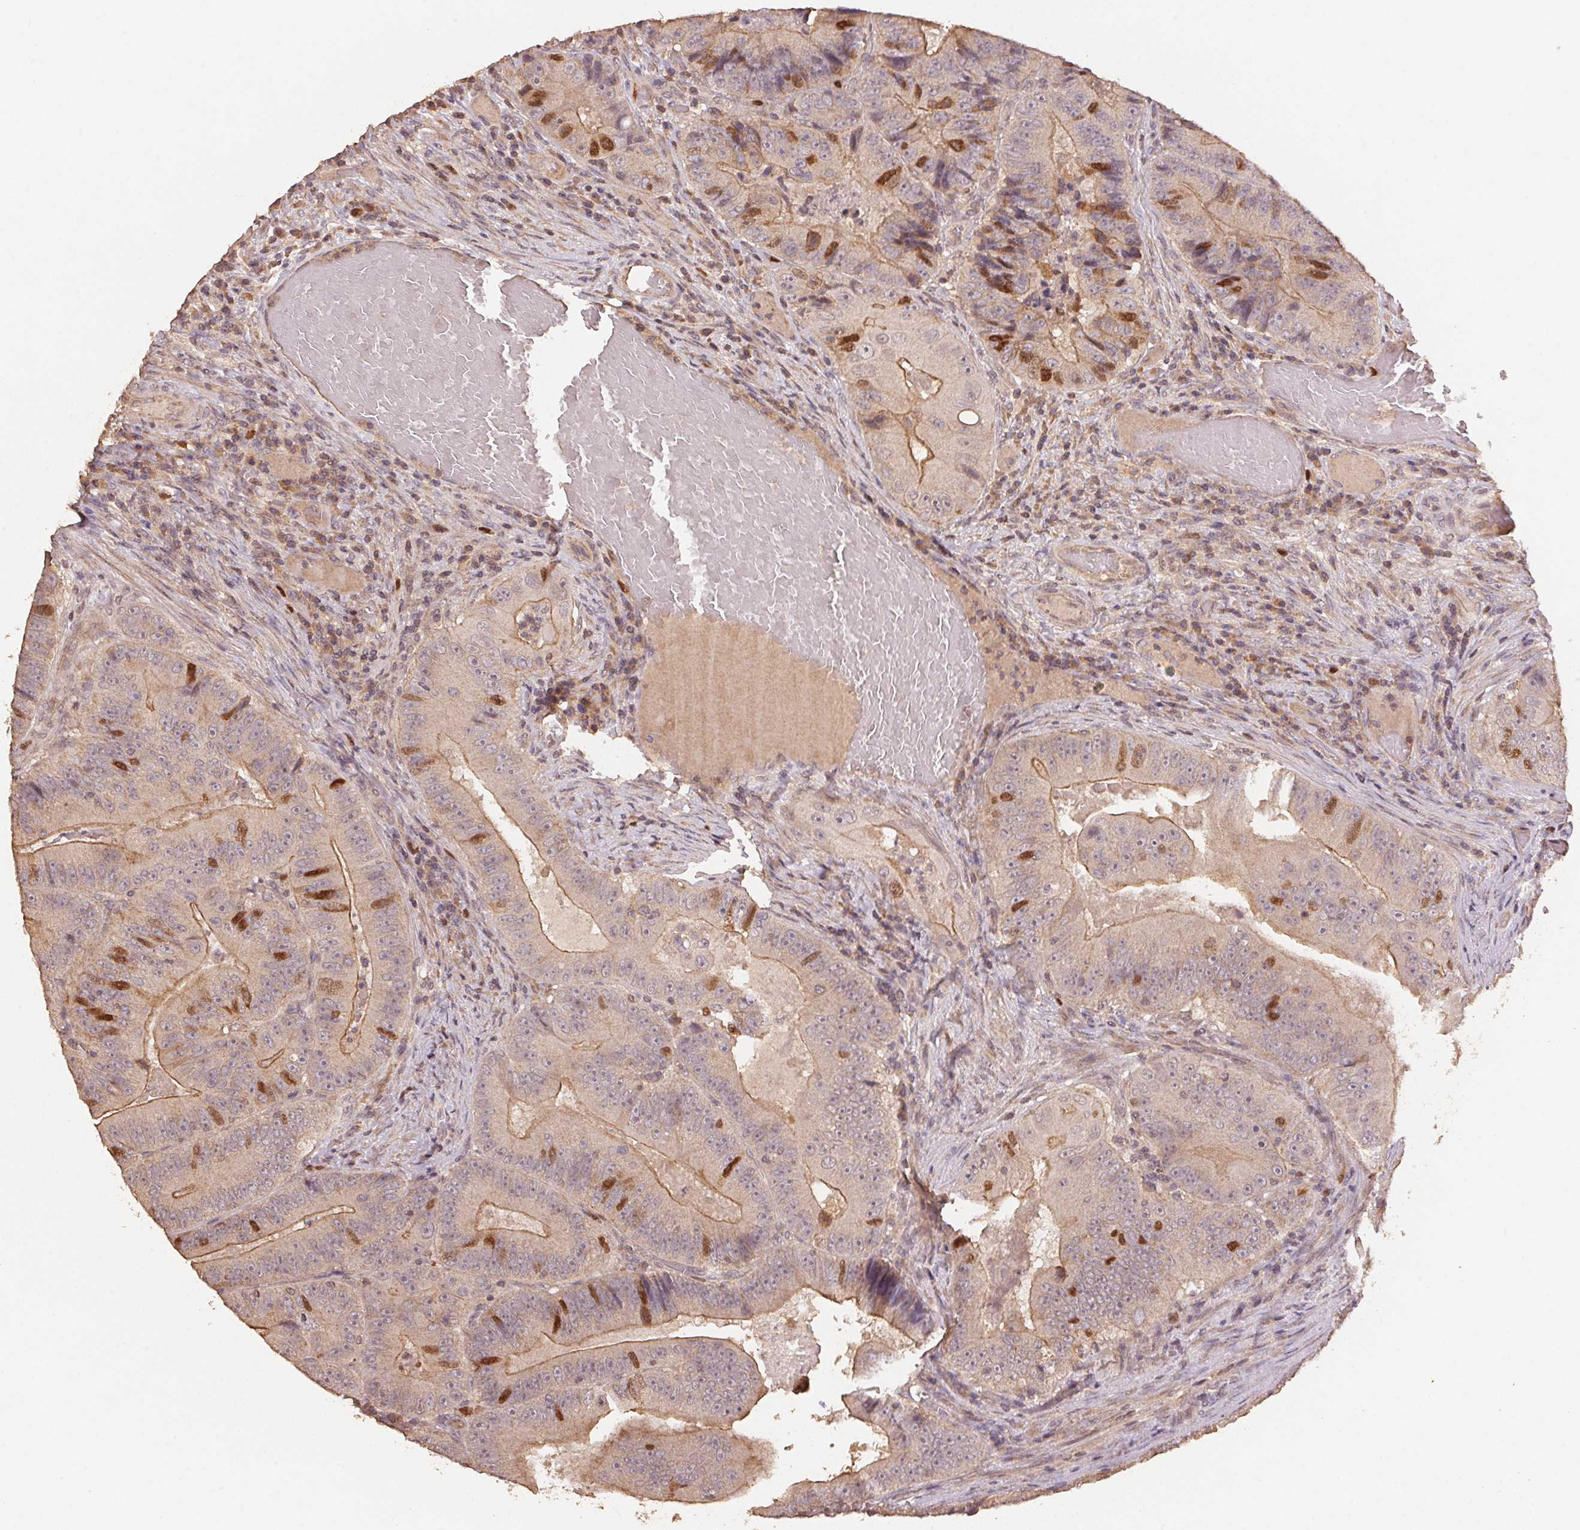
{"staining": {"intensity": "strong", "quantity": "<25%", "location": "cytoplasmic/membranous,nuclear"}, "tissue": "colorectal cancer", "cell_type": "Tumor cells", "image_type": "cancer", "snomed": [{"axis": "morphology", "description": "Adenocarcinoma, NOS"}, {"axis": "topography", "description": "Colon"}], "caption": "Human colorectal cancer stained for a protein (brown) shows strong cytoplasmic/membranous and nuclear positive positivity in approximately <25% of tumor cells.", "gene": "CENPF", "patient": {"sex": "female", "age": 86}}